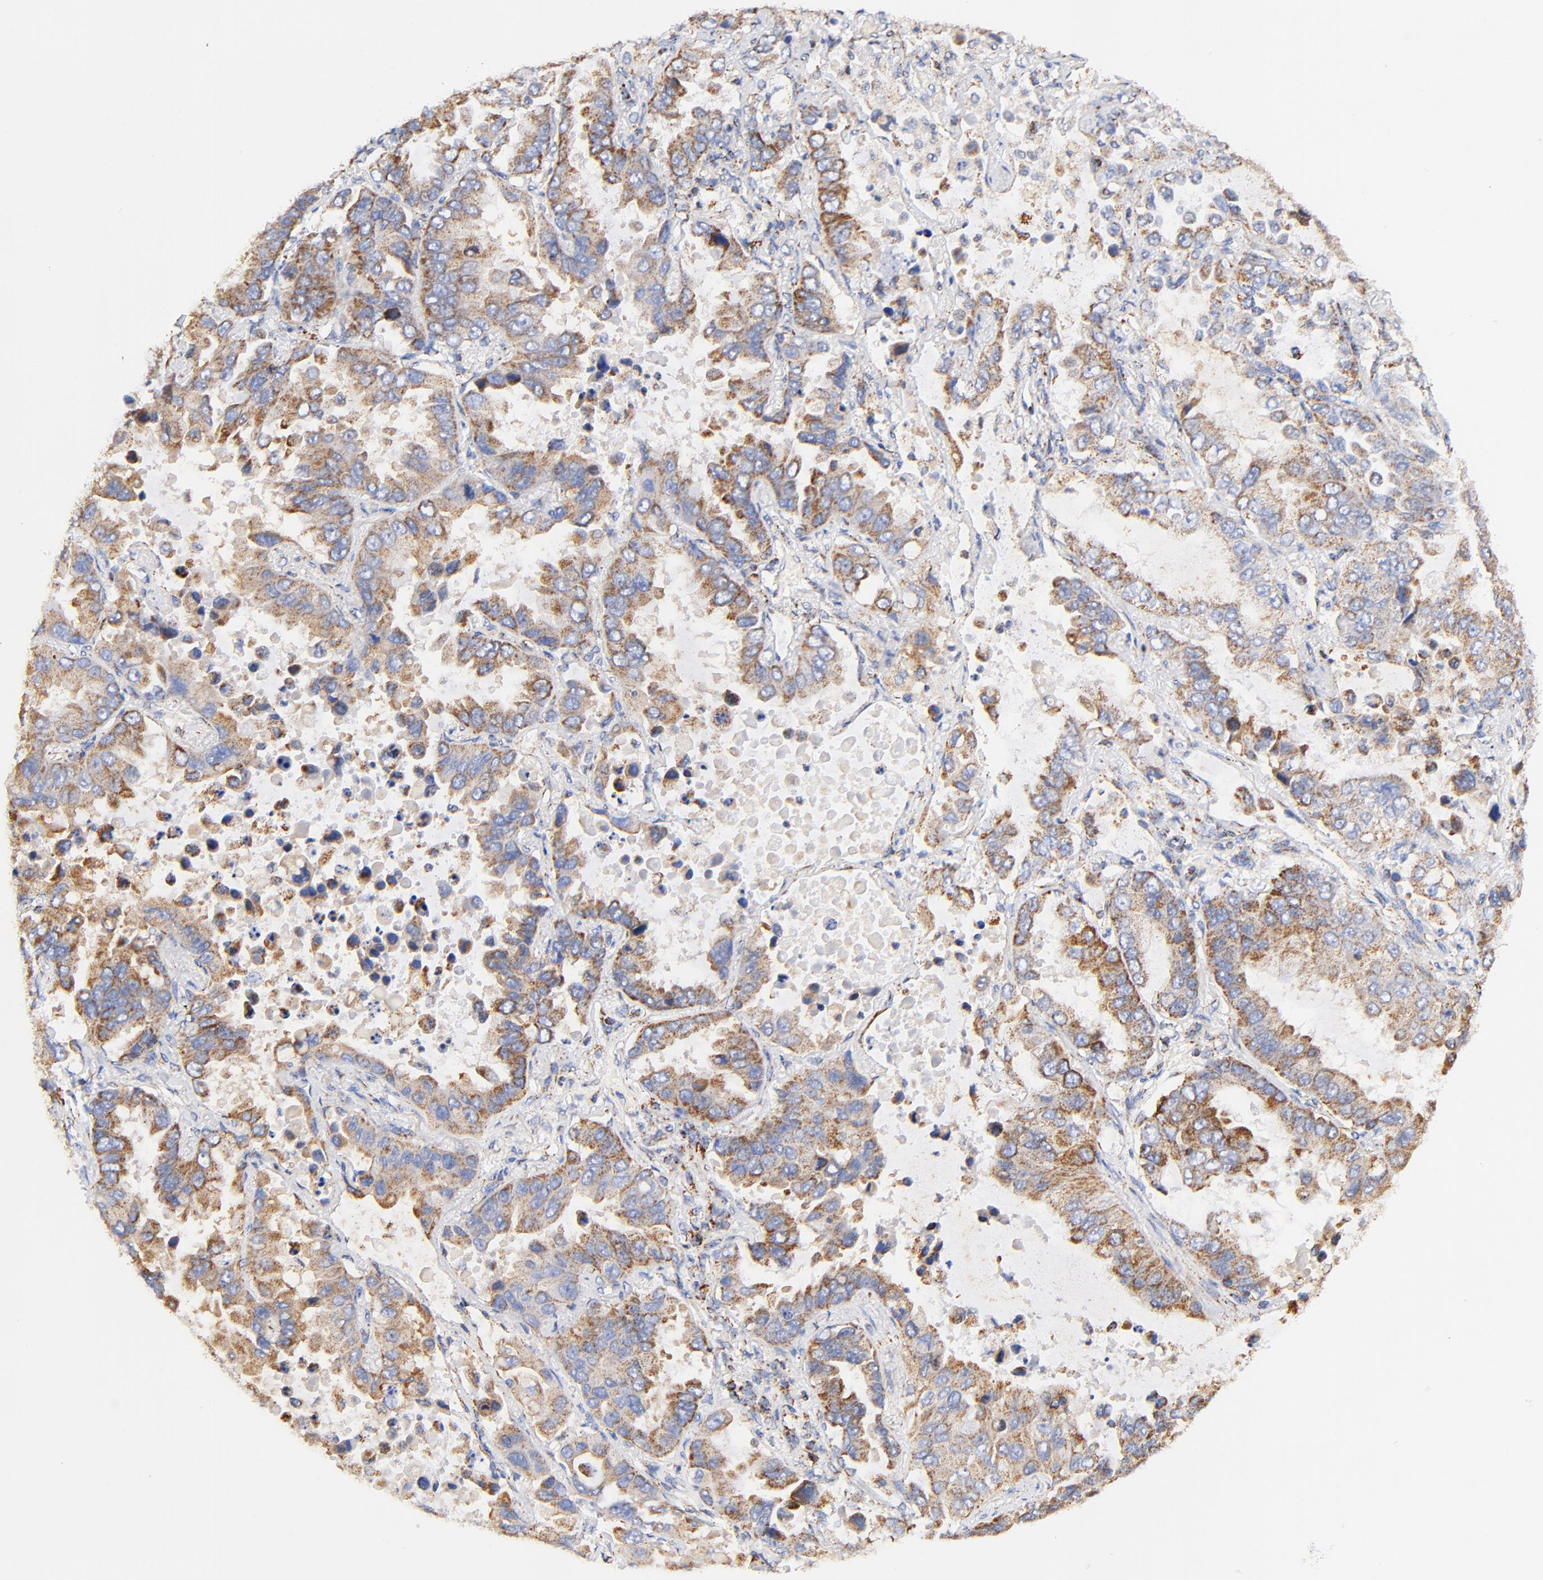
{"staining": {"intensity": "moderate", "quantity": "25%-75%", "location": "cytoplasmic/membranous"}, "tissue": "lung cancer", "cell_type": "Tumor cells", "image_type": "cancer", "snomed": [{"axis": "morphology", "description": "Adenocarcinoma, NOS"}, {"axis": "topography", "description": "Lung"}], "caption": "DAB immunohistochemical staining of human adenocarcinoma (lung) displays moderate cytoplasmic/membranous protein staining in approximately 25%-75% of tumor cells.", "gene": "ATP5F1D", "patient": {"sex": "male", "age": 64}}